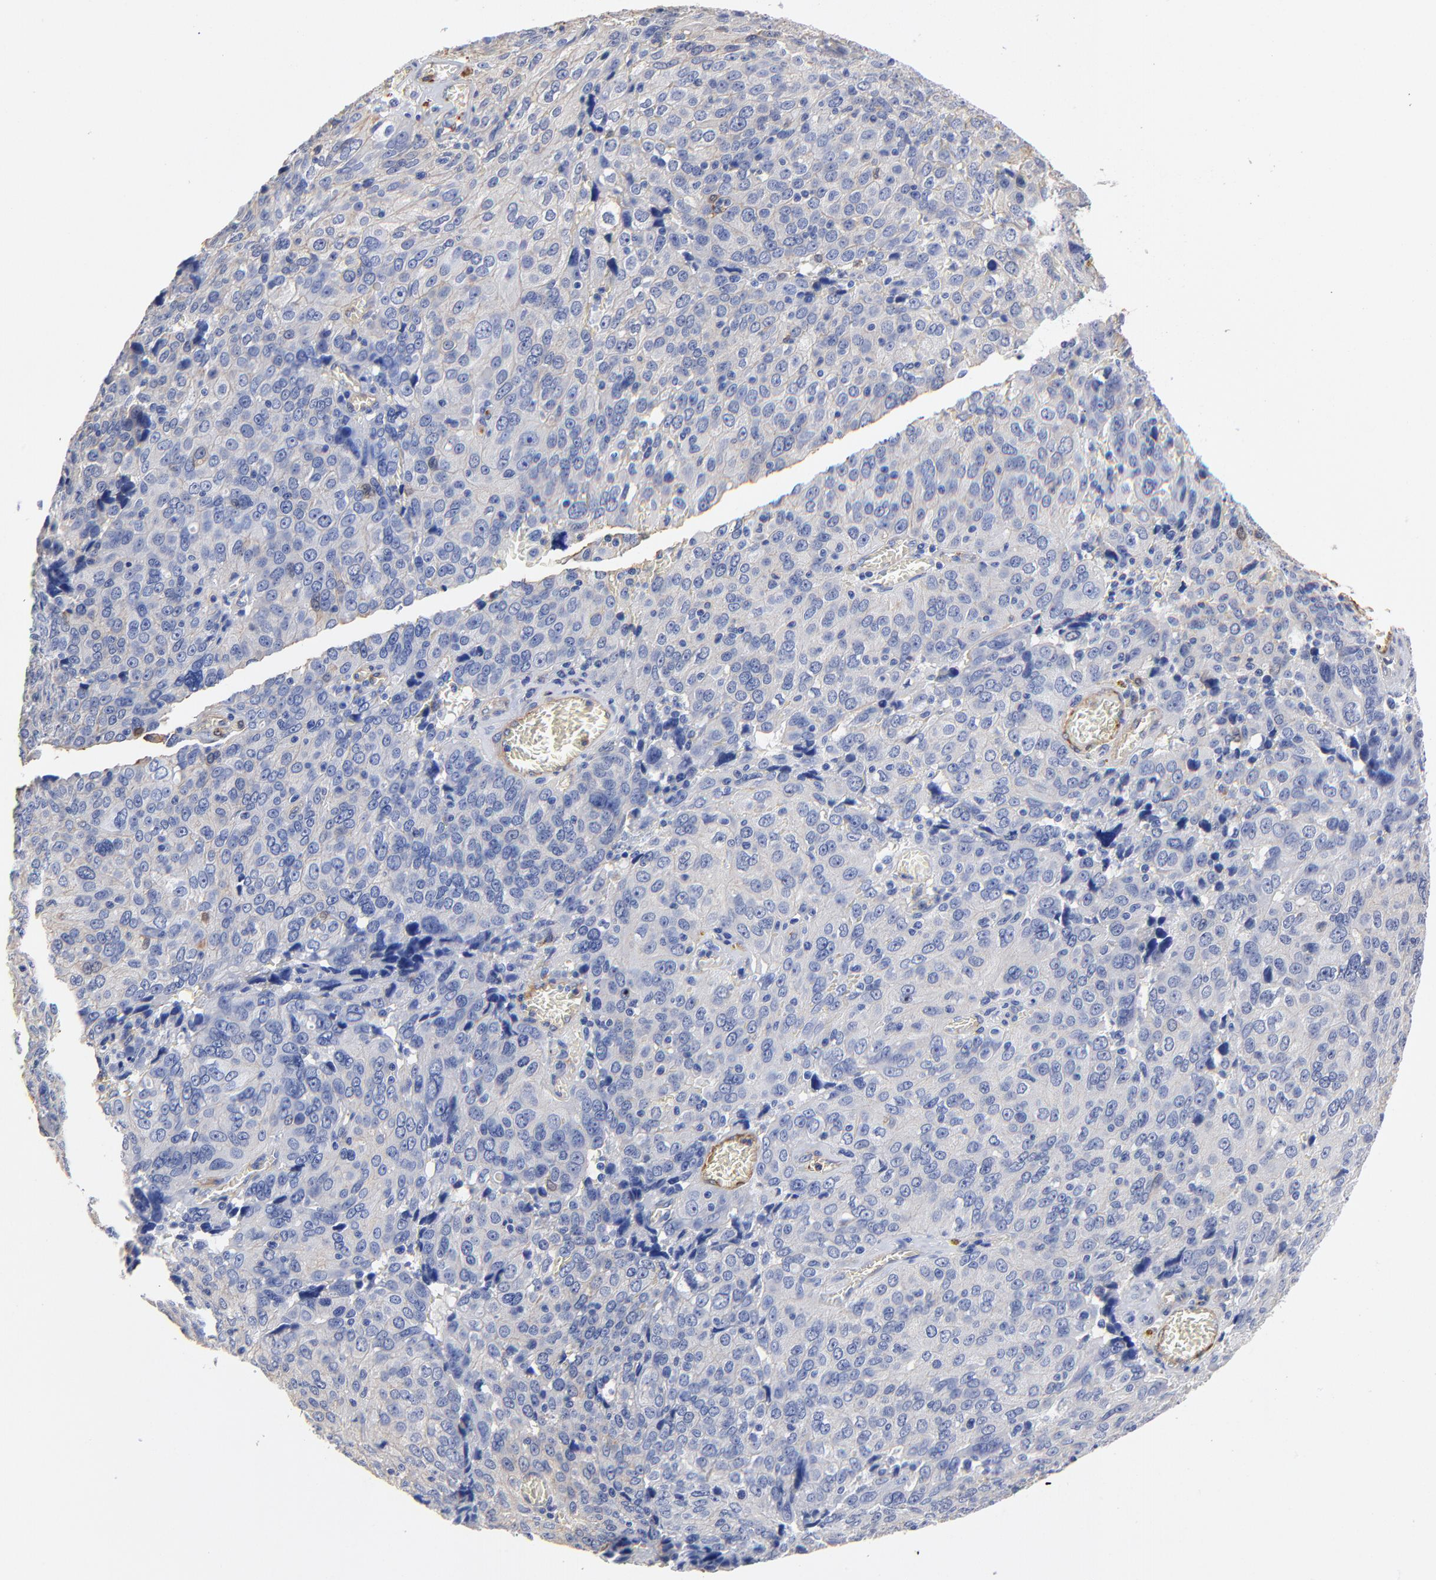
{"staining": {"intensity": "negative", "quantity": "none", "location": "none"}, "tissue": "ovarian cancer", "cell_type": "Tumor cells", "image_type": "cancer", "snomed": [{"axis": "morphology", "description": "Carcinoma, endometroid"}, {"axis": "topography", "description": "Ovary"}], "caption": "Immunohistochemical staining of human ovarian cancer exhibits no significant staining in tumor cells.", "gene": "TAGLN2", "patient": {"sex": "female", "age": 75}}